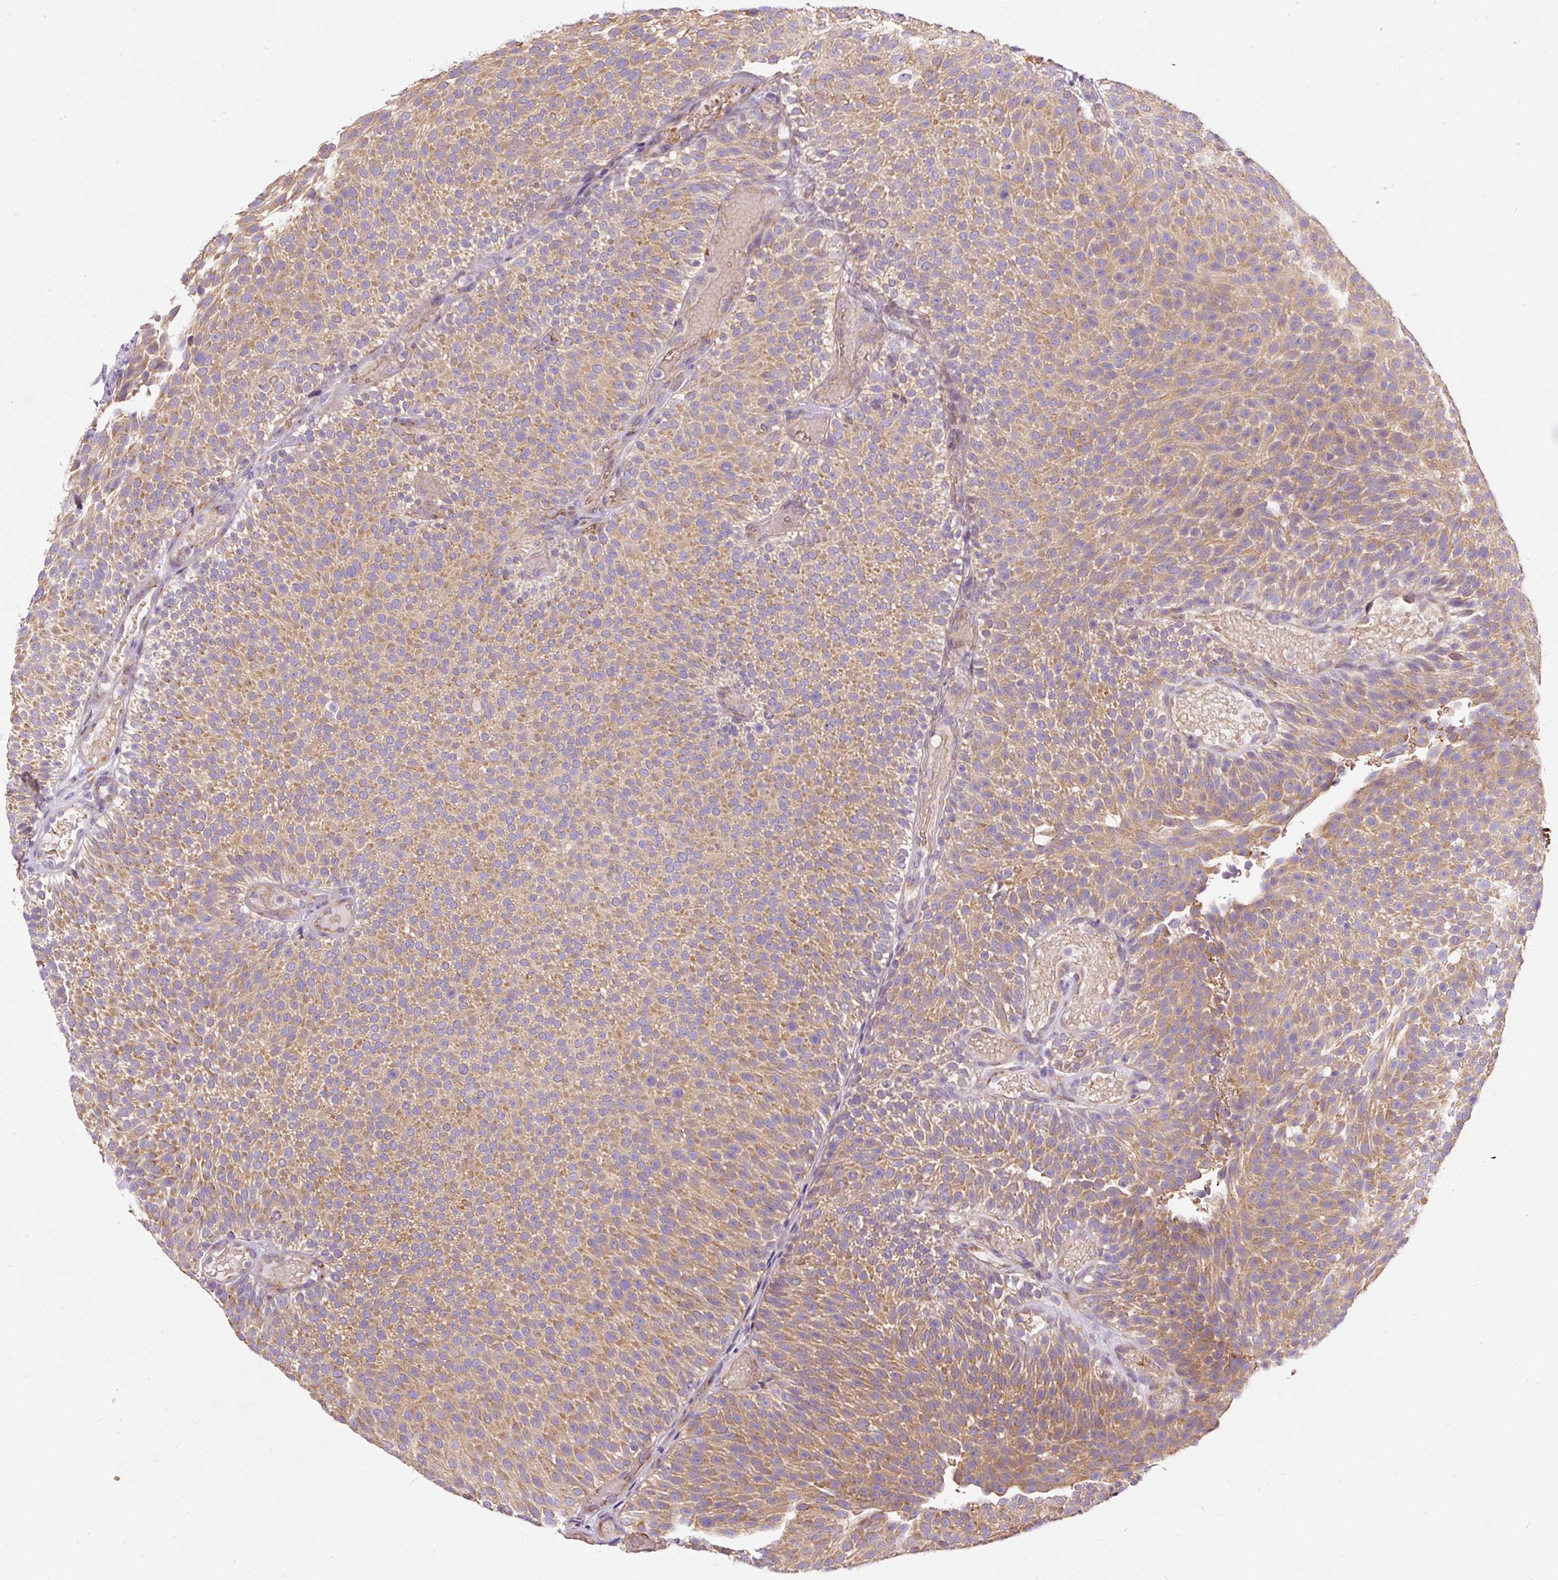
{"staining": {"intensity": "moderate", "quantity": "25%-75%", "location": "cytoplasmic/membranous"}, "tissue": "urothelial cancer", "cell_type": "Tumor cells", "image_type": "cancer", "snomed": [{"axis": "morphology", "description": "Urothelial carcinoma, Low grade"}, {"axis": "topography", "description": "Urinary bladder"}], "caption": "About 25%-75% of tumor cells in urothelial cancer display moderate cytoplasmic/membranous protein staining as visualized by brown immunohistochemical staining.", "gene": "PRRC2A", "patient": {"sex": "male", "age": 78}}